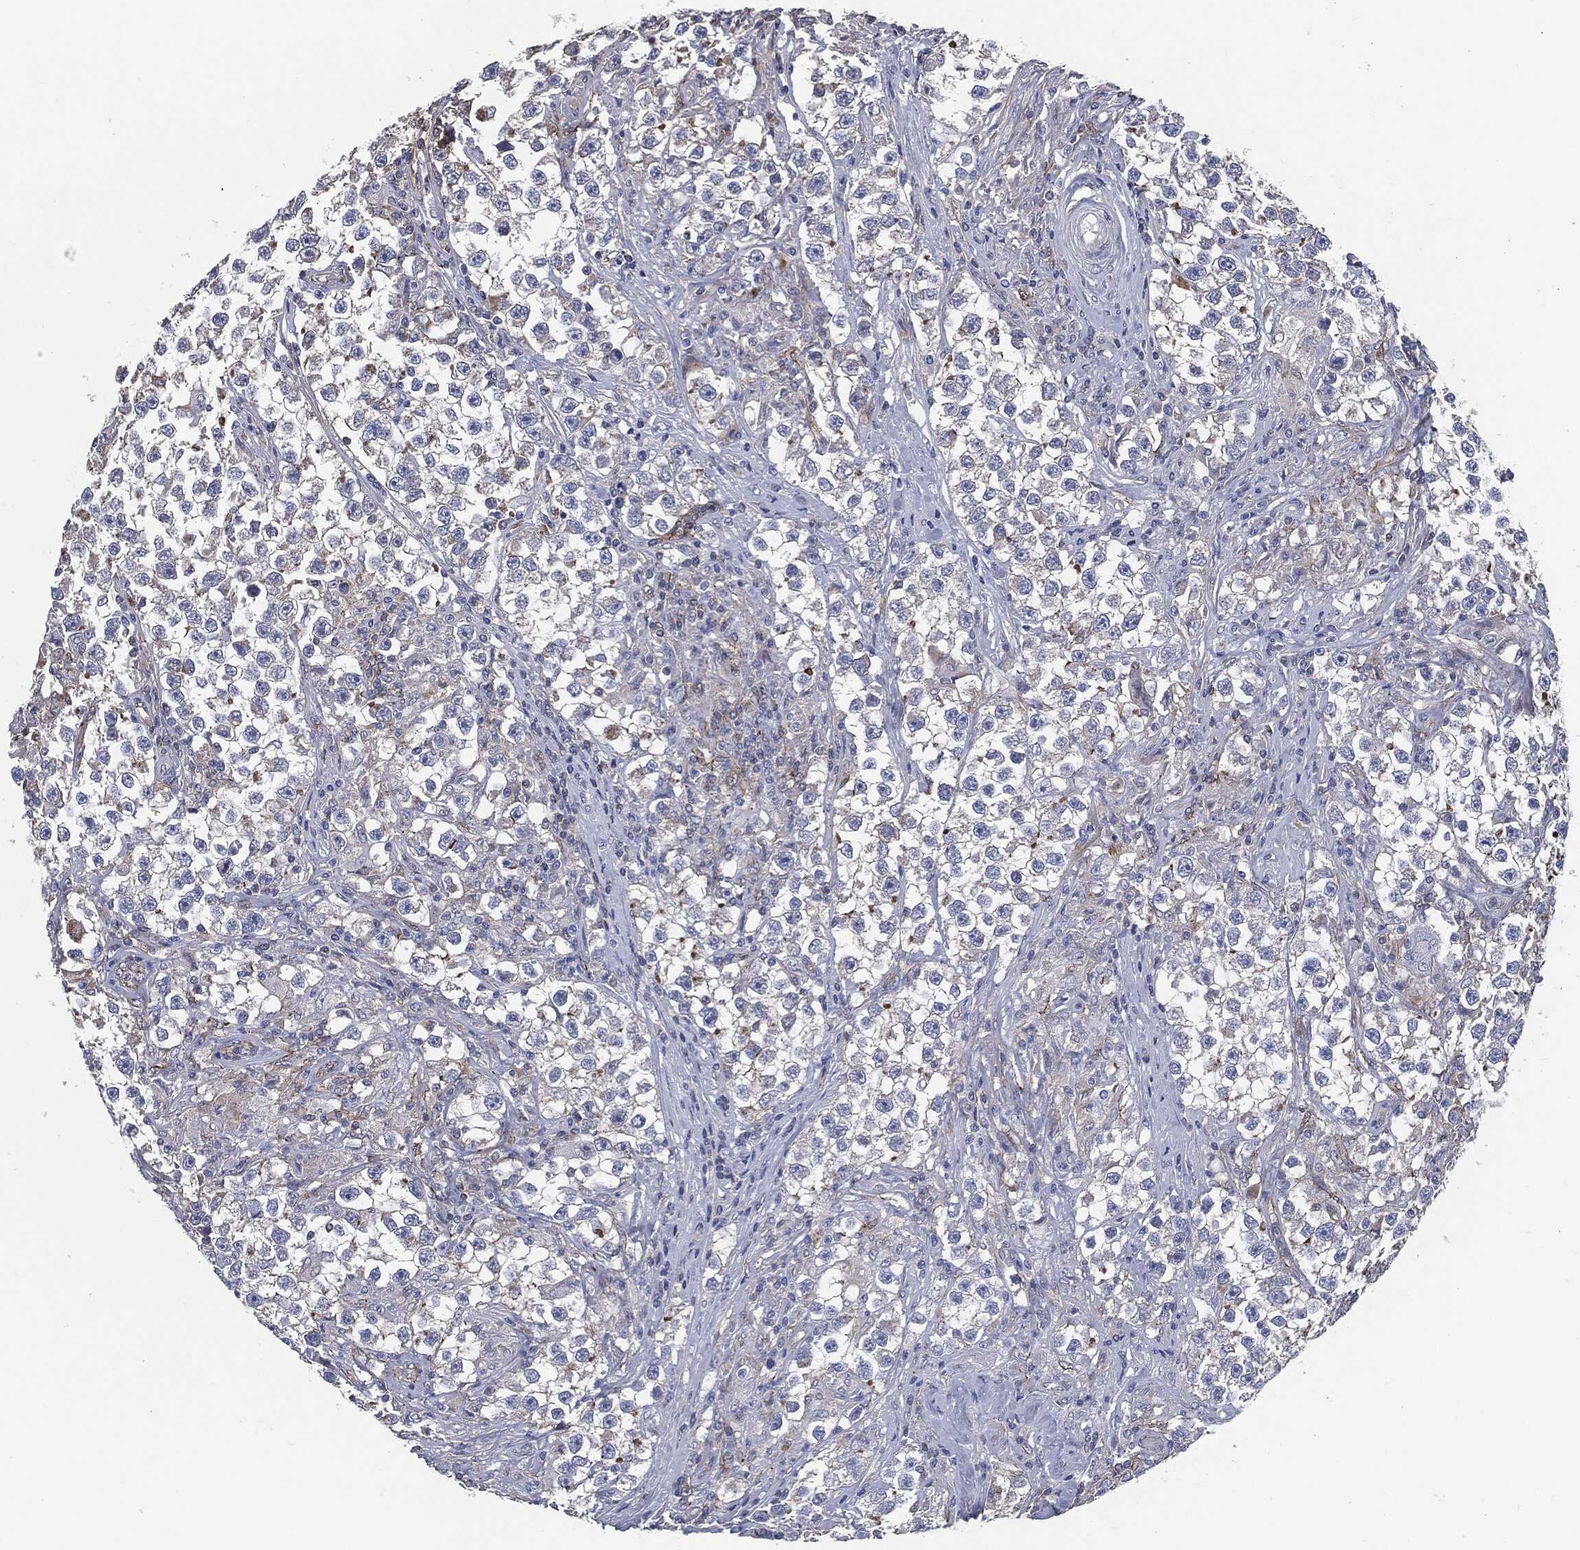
{"staining": {"intensity": "negative", "quantity": "none", "location": "none"}, "tissue": "testis cancer", "cell_type": "Tumor cells", "image_type": "cancer", "snomed": [{"axis": "morphology", "description": "Seminoma, NOS"}, {"axis": "topography", "description": "Testis"}], "caption": "There is no significant positivity in tumor cells of testis seminoma.", "gene": "SVIL", "patient": {"sex": "male", "age": 46}}